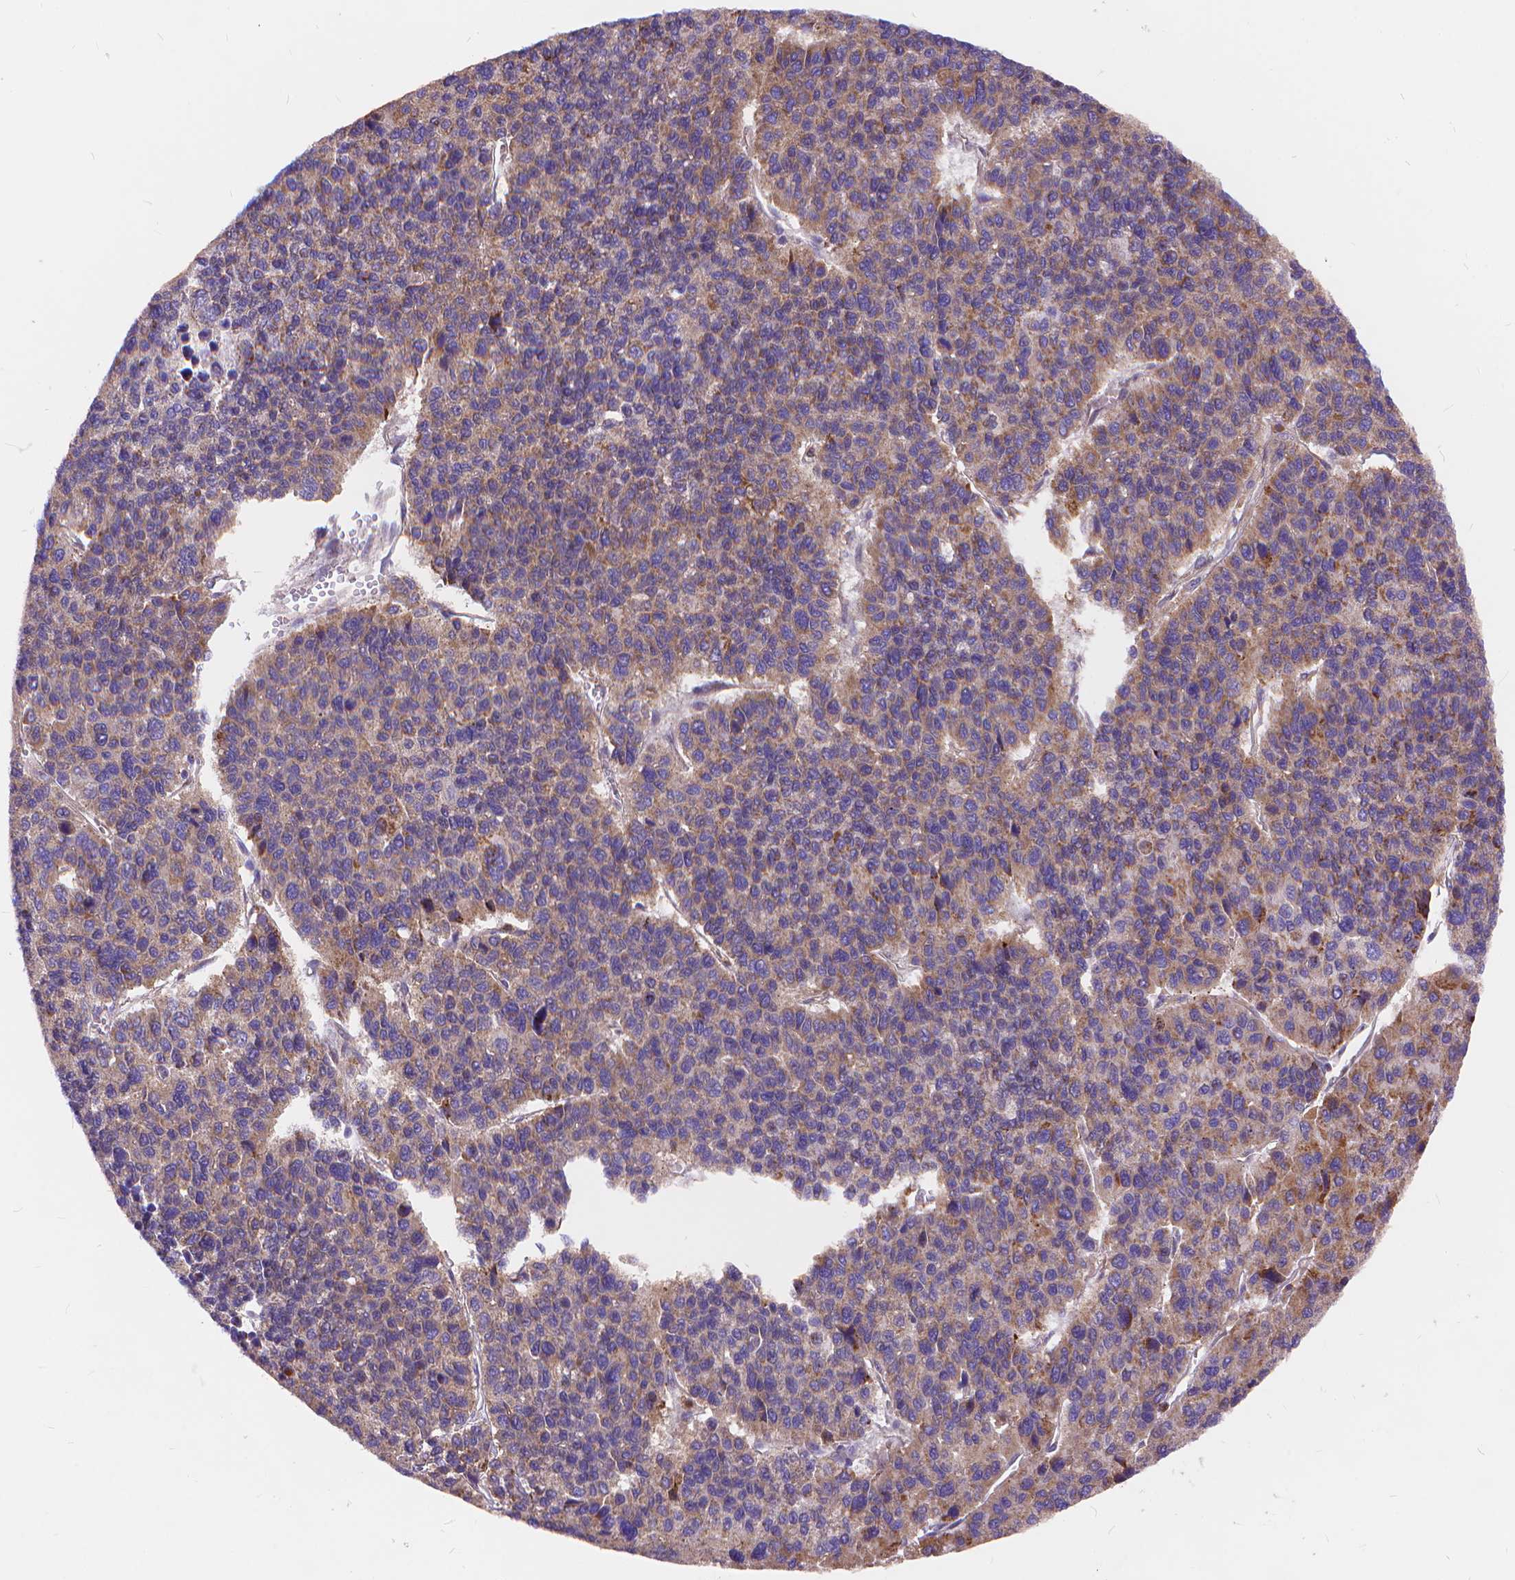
{"staining": {"intensity": "moderate", "quantity": "<25%", "location": "cytoplasmic/membranous"}, "tissue": "liver cancer", "cell_type": "Tumor cells", "image_type": "cancer", "snomed": [{"axis": "morphology", "description": "Carcinoma, Hepatocellular, NOS"}, {"axis": "topography", "description": "Liver"}], "caption": "A brown stain shows moderate cytoplasmic/membranous staining of a protein in hepatocellular carcinoma (liver) tumor cells.", "gene": "ARAP1", "patient": {"sex": "female", "age": 41}}